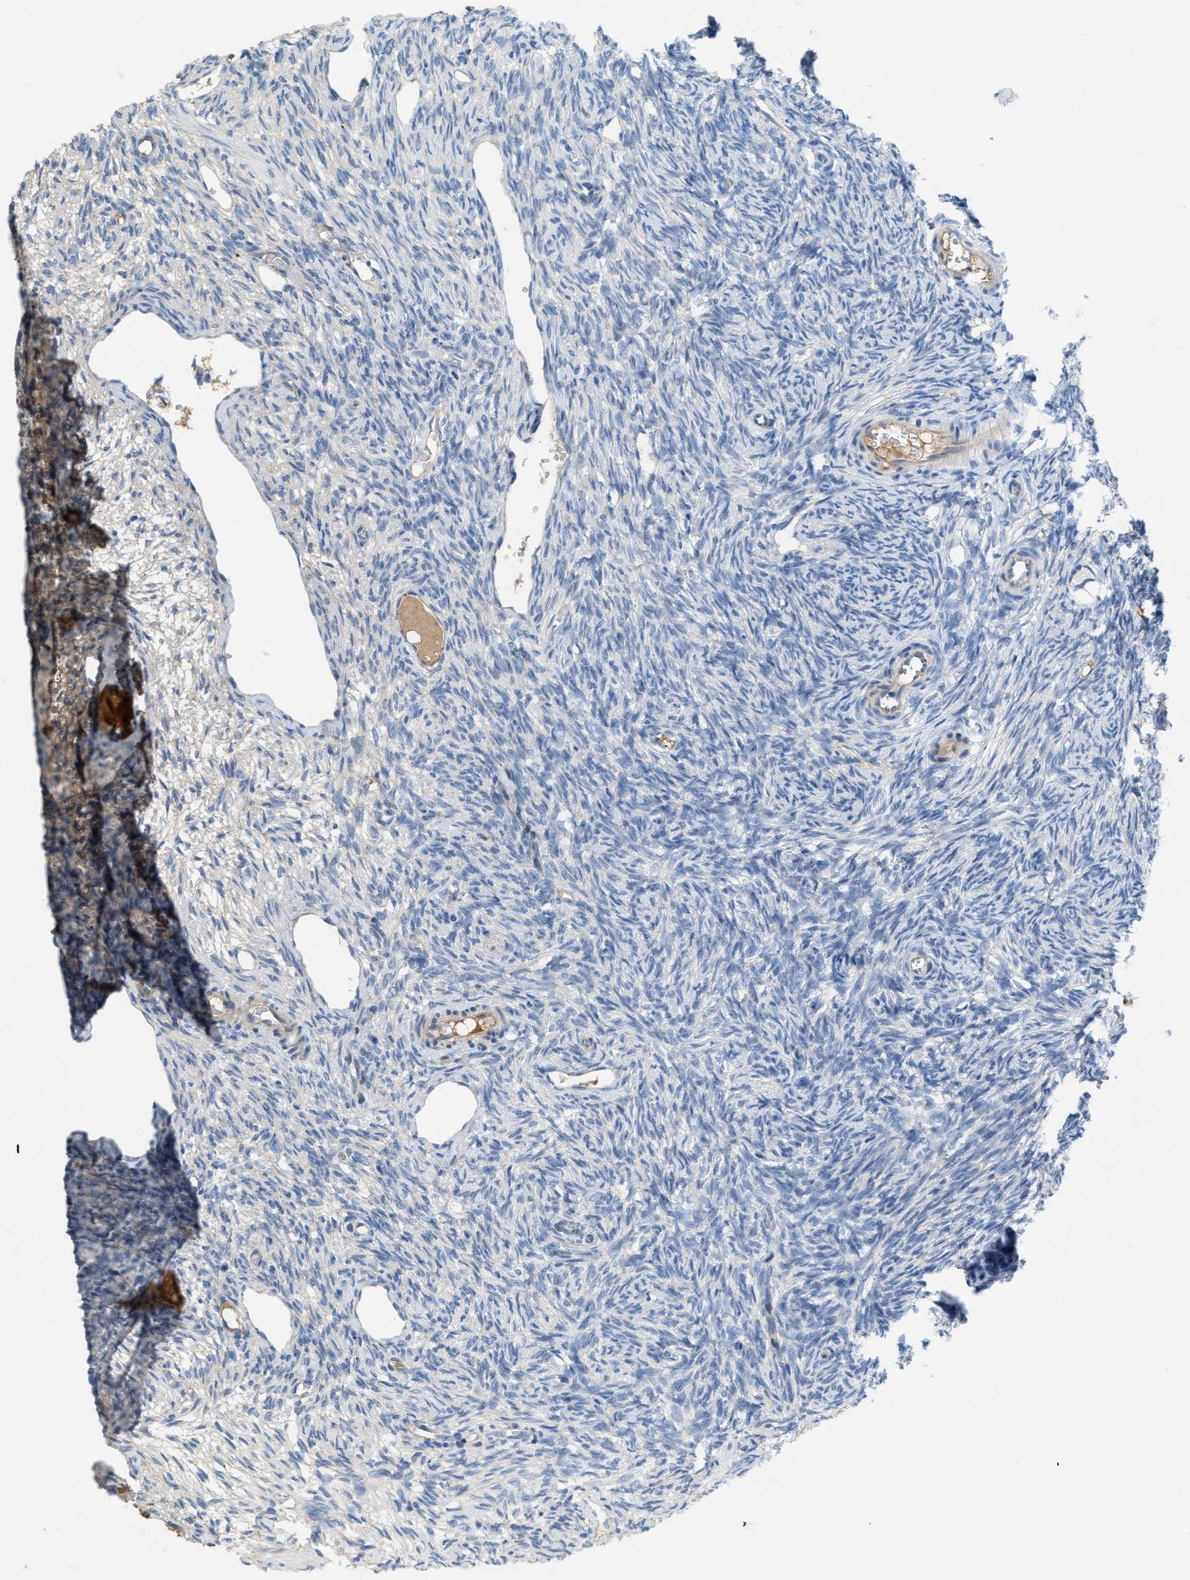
{"staining": {"intensity": "negative", "quantity": "none", "location": "none"}, "tissue": "ovary", "cell_type": "Follicle cells", "image_type": "normal", "snomed": [{"axis": "morphology", "description": "Normal tissue, NOS"}, {"axis": "topography", "description": "Ovary"}], "caption": "This is an immunohistochemistry (IHC) histopathology image of normal ovary. There is no positivity in follicle cells.", "gene": "CRB3", "patient": {"sex": "female", "age": 27}}